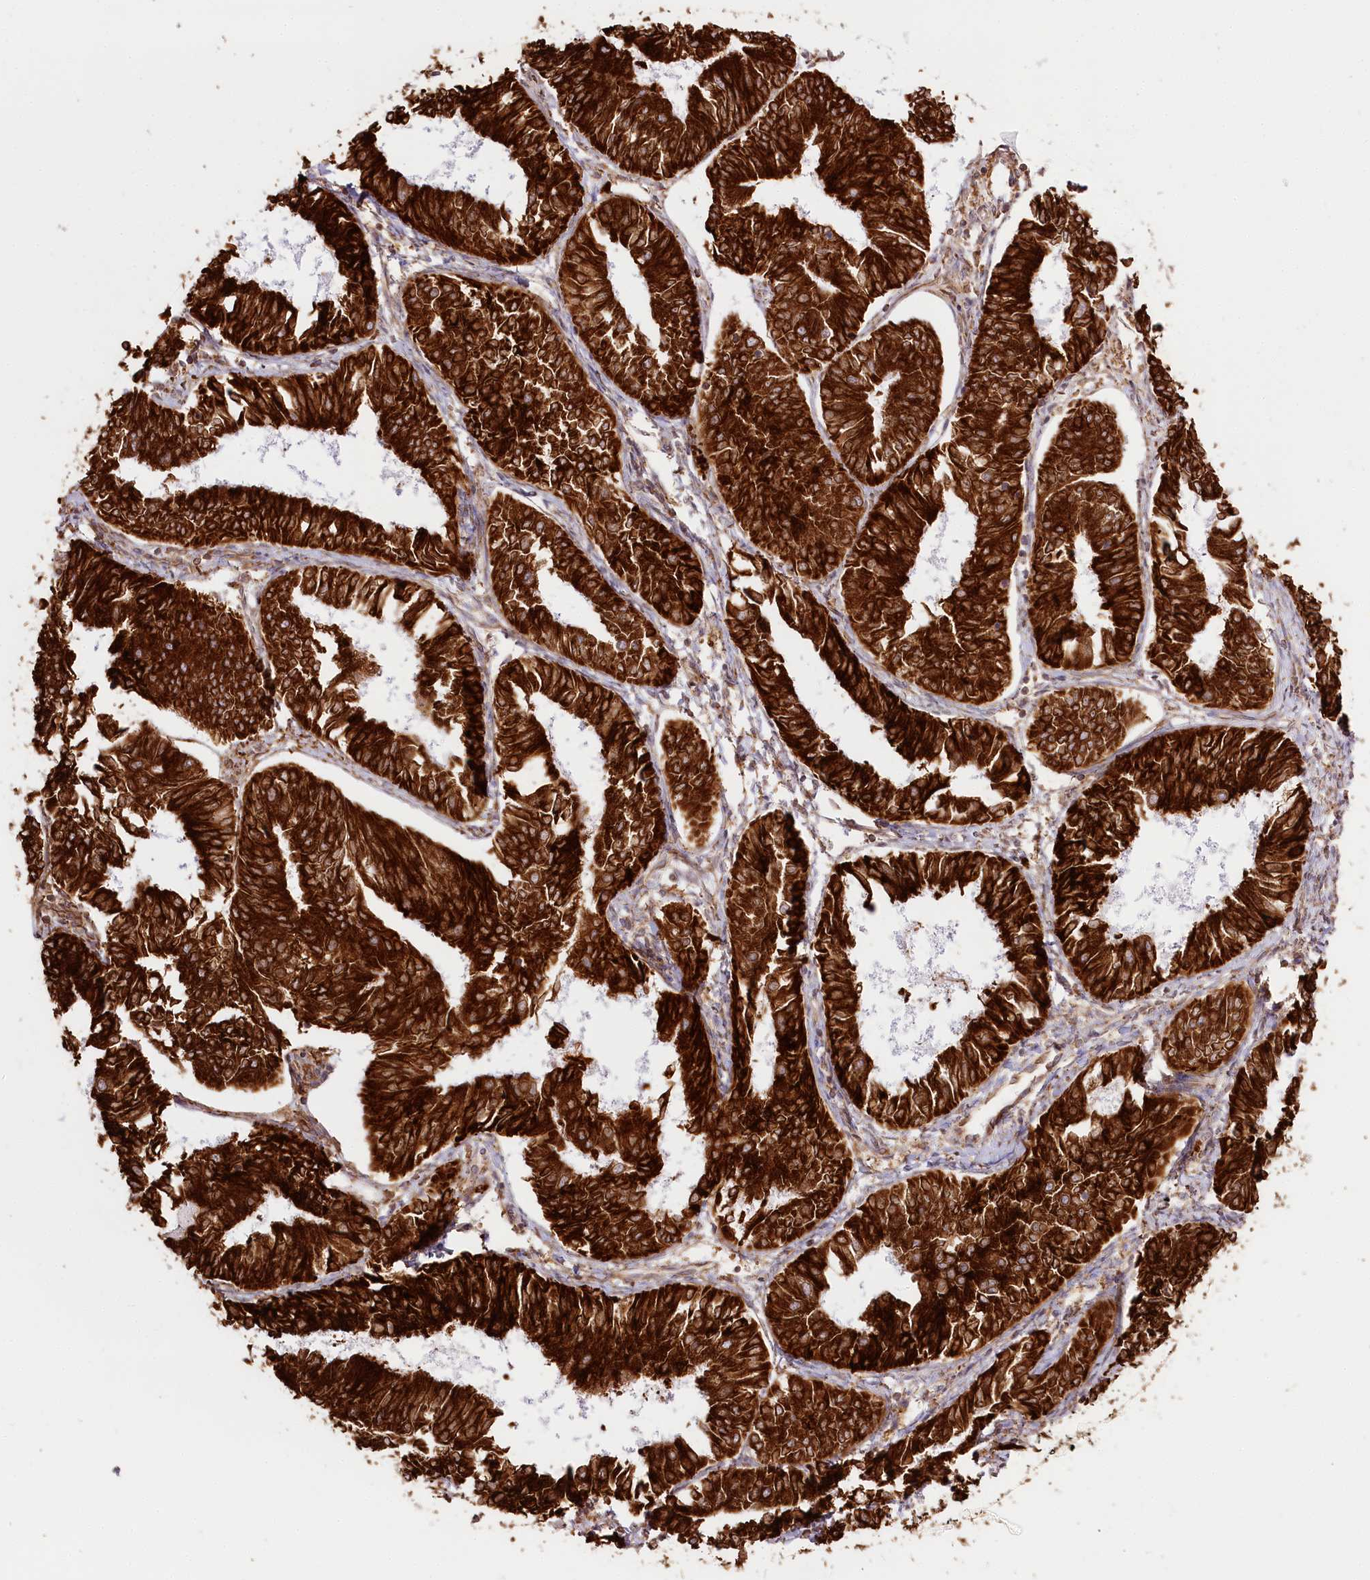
{"staining": {"intensity": "strong", "quantity": ">75%", "location": "cytoplasmic/membranous"}, "tissue": "endometrial cancer", "cell_type": "Tumor cells", "image_type": "cancer", "snomed": [{"axis": "morphology", "description": "Adenocarcinoma, NOS"}, {"axis": "topography", "description": "Endometrium"}], "caption": "The micrograph exhibits immunohistochemical staining of endometrial adenocarcinoma. There is strong cytoplasmic/membranous staining is seen in about >75% of tumor cells.", "gene": "CNPY2", "patient": {"sex": "female", "age": 58}}